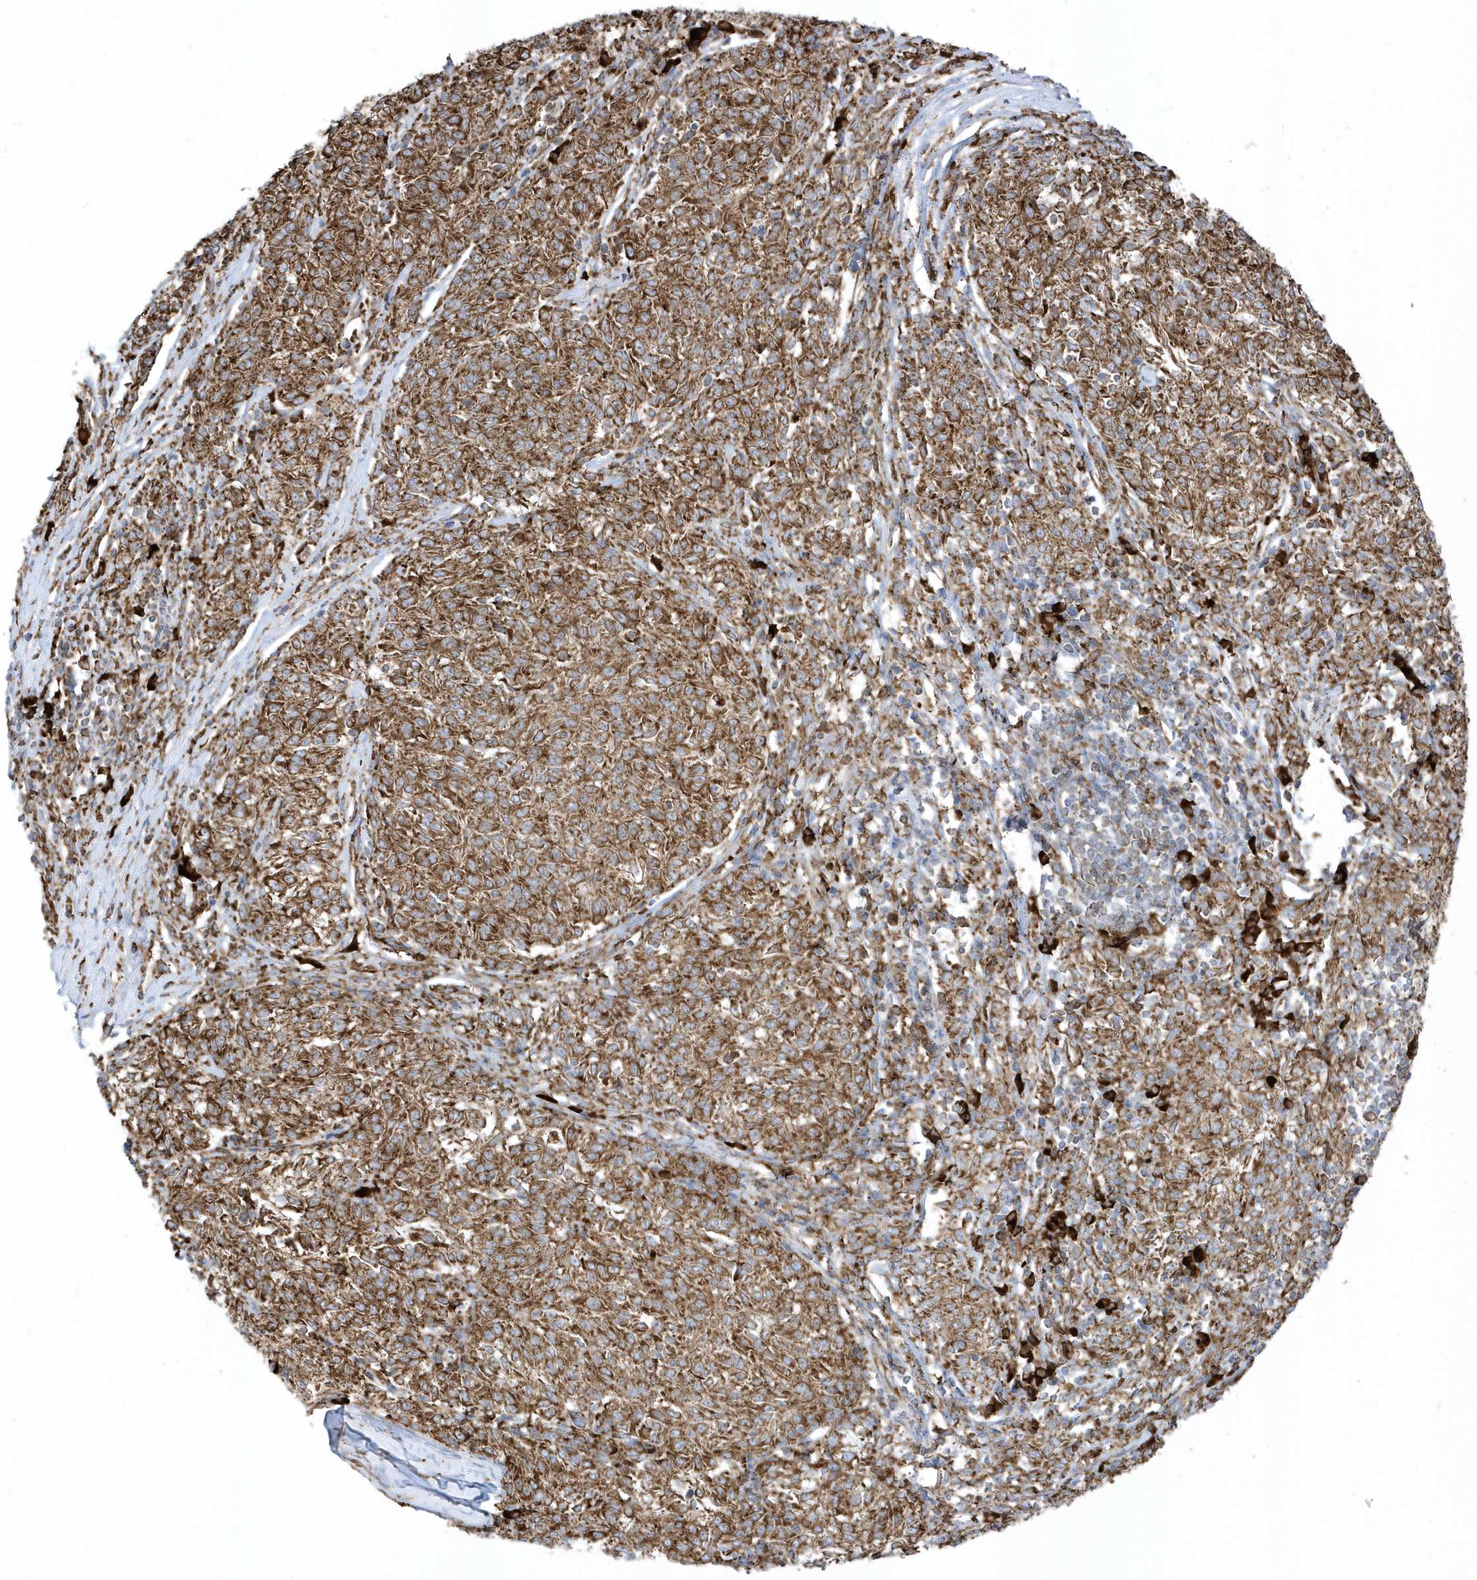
{"staining": {"intensity": "strong", "quantity": ">75%", "location": "cytoplasmic/membranous"}, "tissue": "melanoma", "cell_type": "Tumor cells", "image_type": "cancer", "snomed": [{"axis": "morphology", "description": "Malignant melanoma, NOS"}, {"axis": "topography", "description": "Skin"}], "caption": "A brown stain labels strong cytoplasmic/membranous staining of a protein in human malignant melanoma tumor cells. (DAB = brown stain, brightfield microscopy at high magnification).", "gene": "PDIA6", "patient": {"sex": "female", "age": 72}}